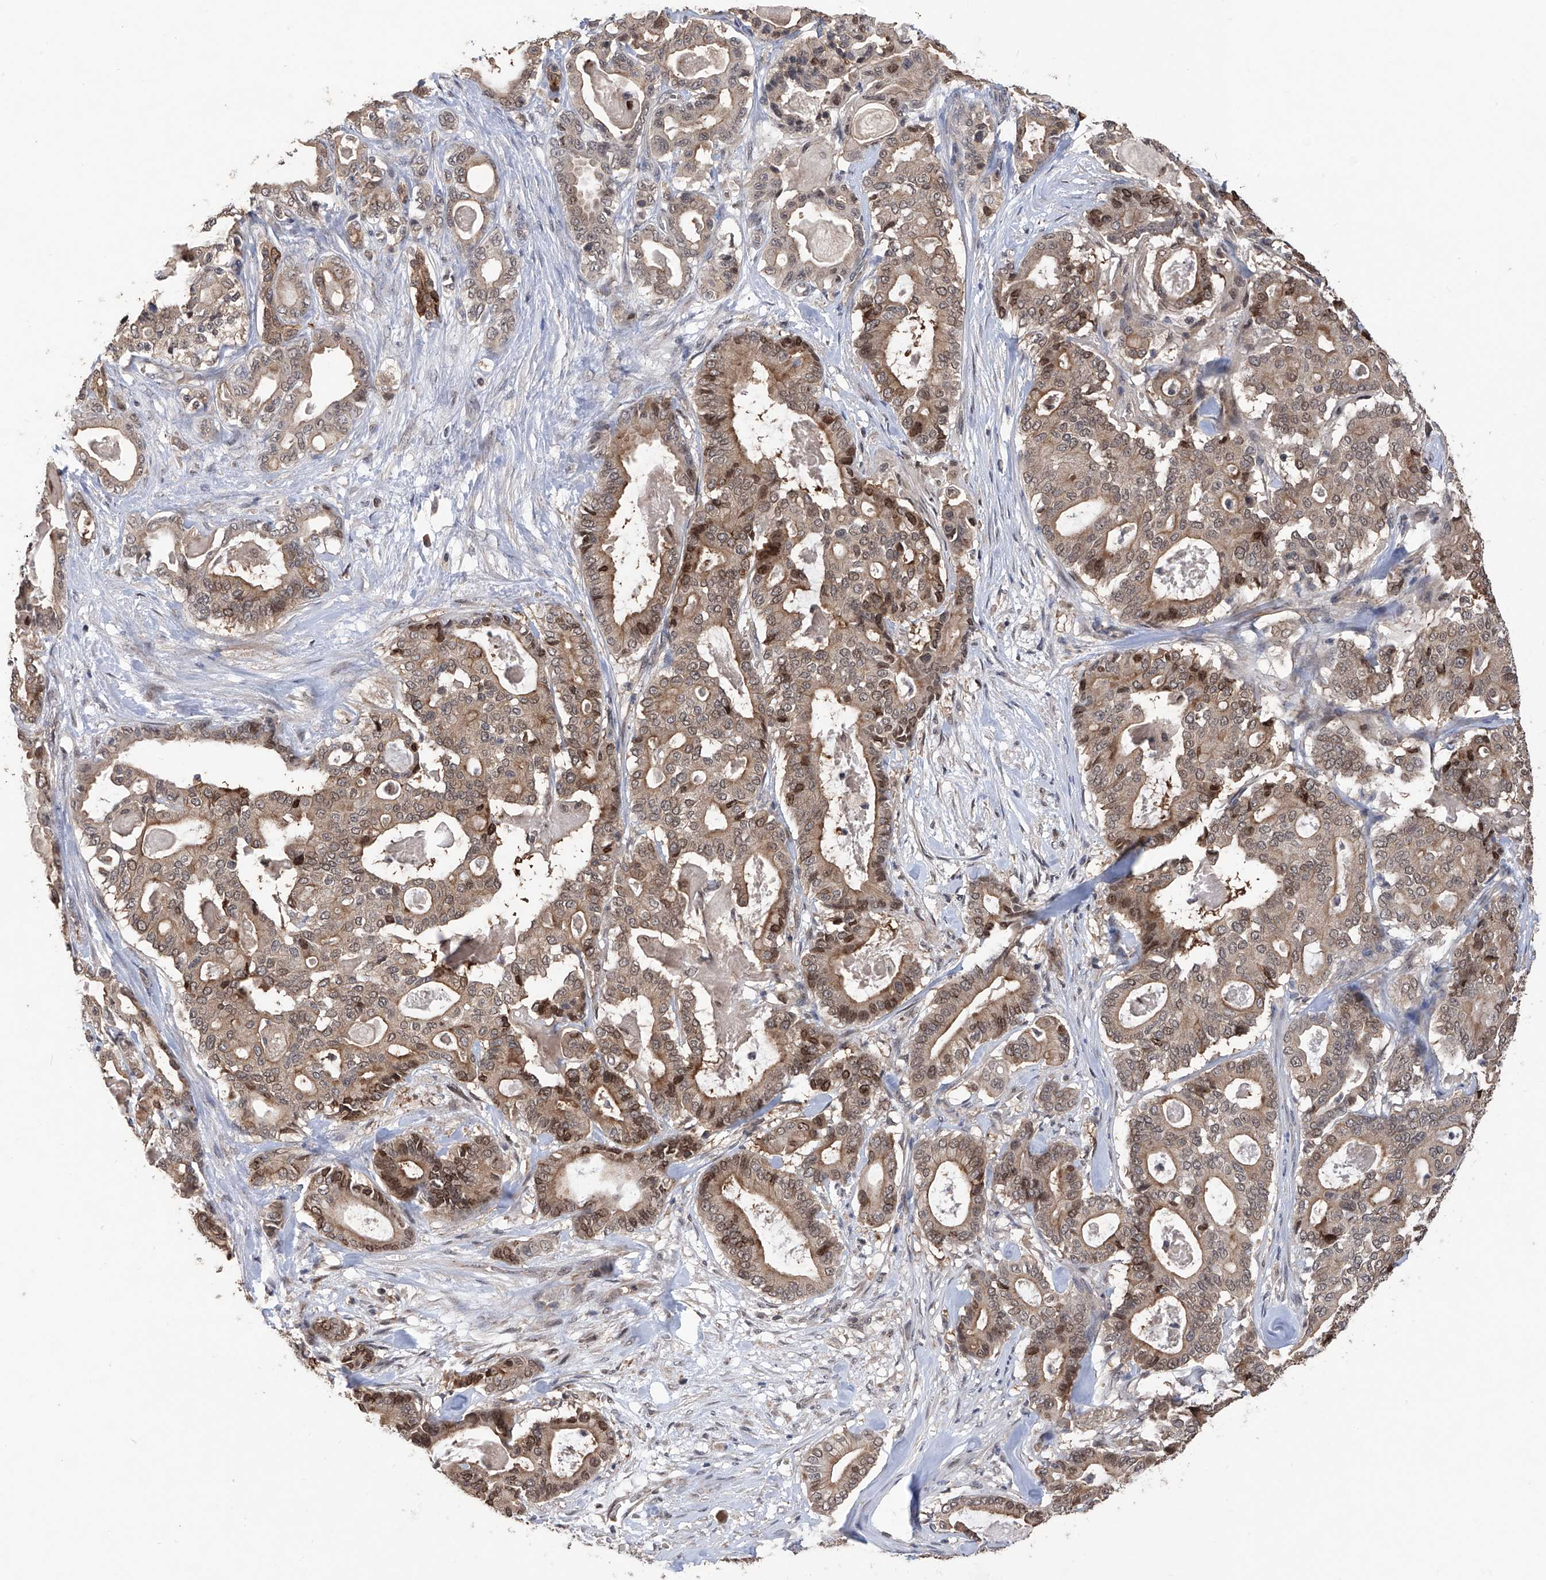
{"staining": {"intensity": "moderate", "quantity": ">75%", "location": "cytoplasmic/membranous,nuclear"}, "tissue": "pancreatic cancer", "cell_type": "Tumor cells", "image_type": "cancer", "snomed": [{"axis": "morphology", "description": "Adenocarcinoma, NOS"}, {"axis": "topography", "description": "Pancreas"}], "caption": "Immunohistochemistry image of human pancreatic adenocarcinoma stained for a protein (brown), which shows medium levels of moderate cytoplasmic/membranous and nuclear expression in approximately >75% of tumor cells.", "gene": "LYSMD4", "patient": {"sex": "male", "age": 63}}